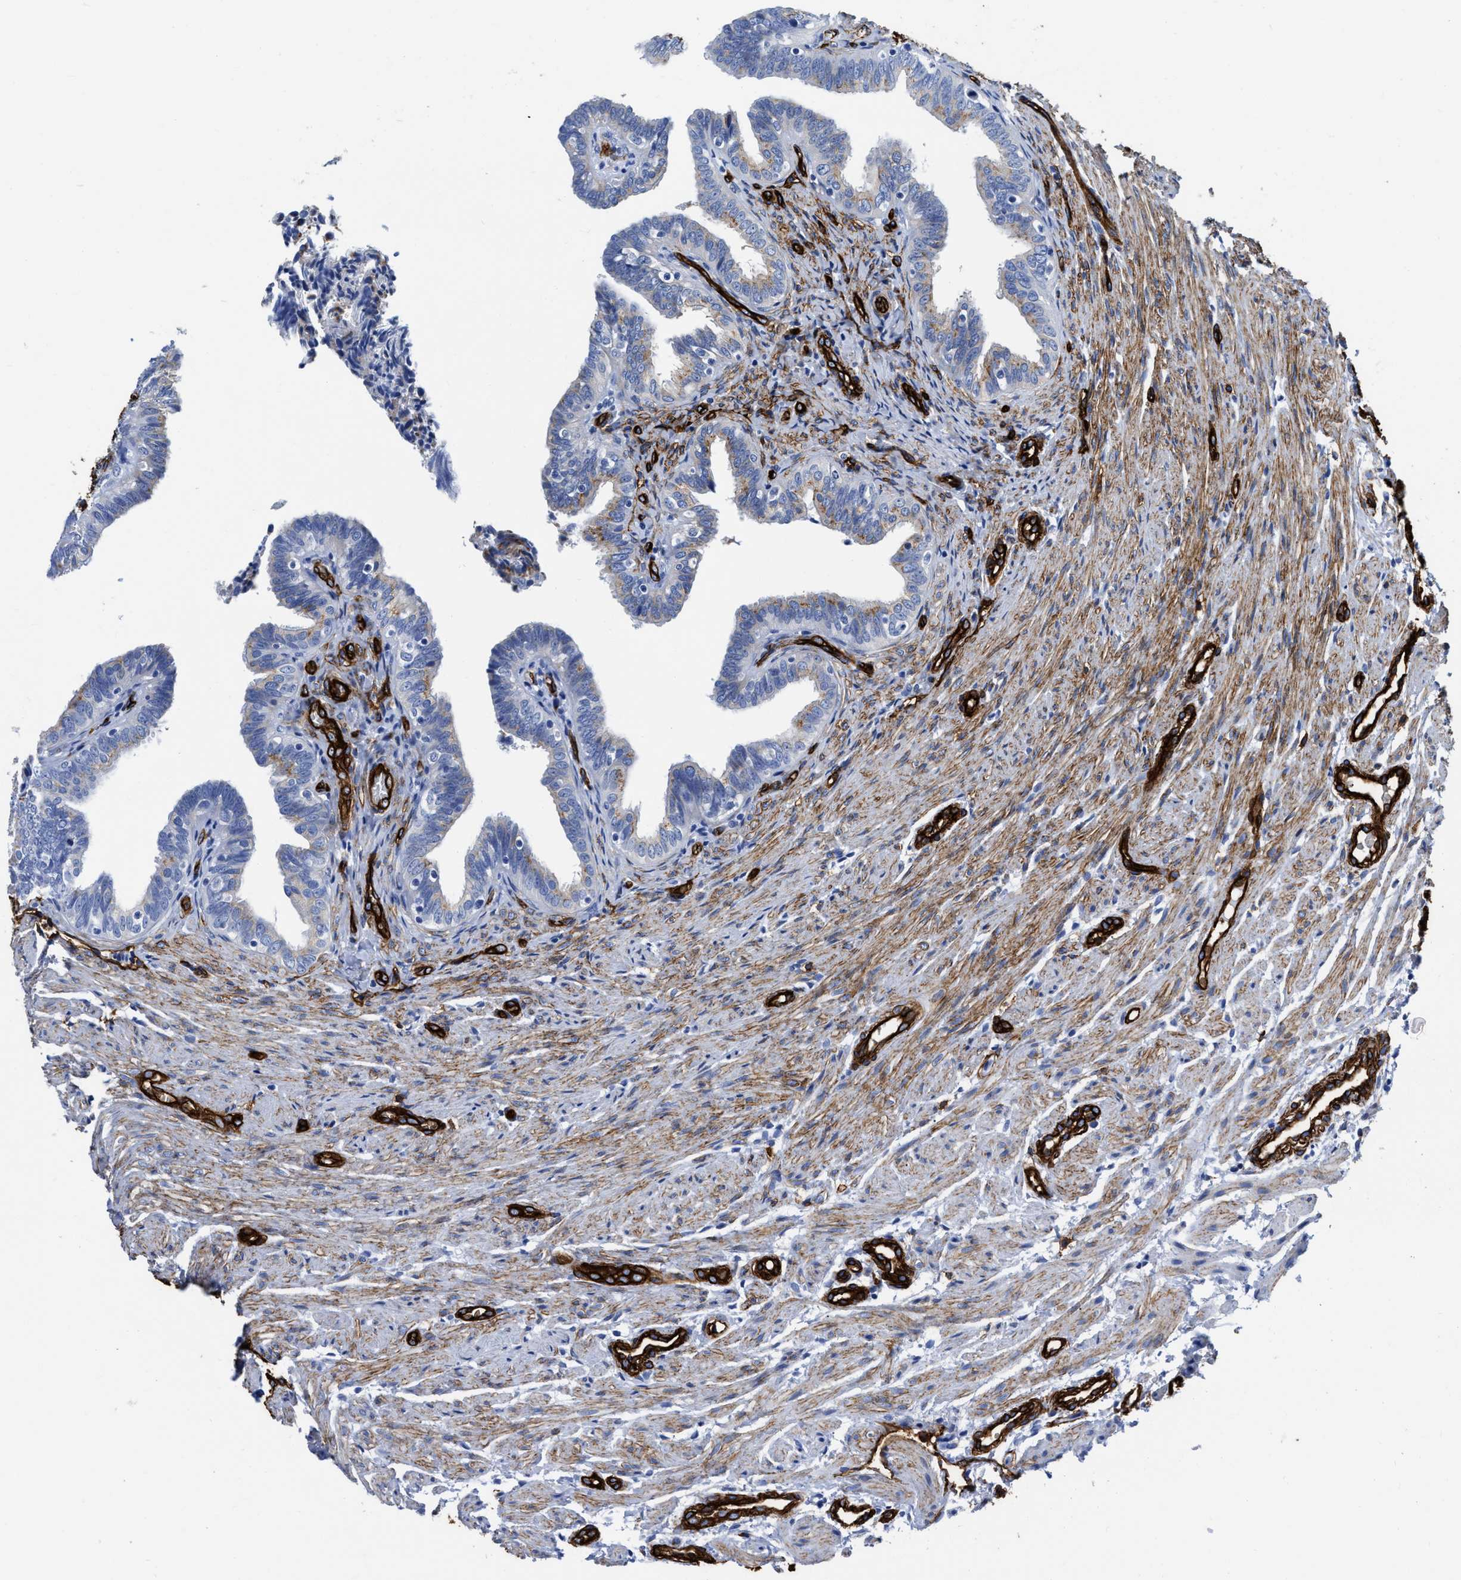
{"staining": {"intensity": "negative", "quantity": "none", "location": "none"}, "tissue": "fallopian tube", "cell_type": "Glandular cells", "image_type": "normal", "snomed": [{"axis": "morphology", "description": "Normal tissue, NOS"}, {"axis": "topography", "description": "Fallopian tube"}, {"axis": "topography", "description": "Placenta"}], "caption": "Immunohistochemical staining of benign fallopian tube reveals no significant positivity in glandular cells.", "gene": "TVP23B", "patient": {"sex": "female", "age": 34}}